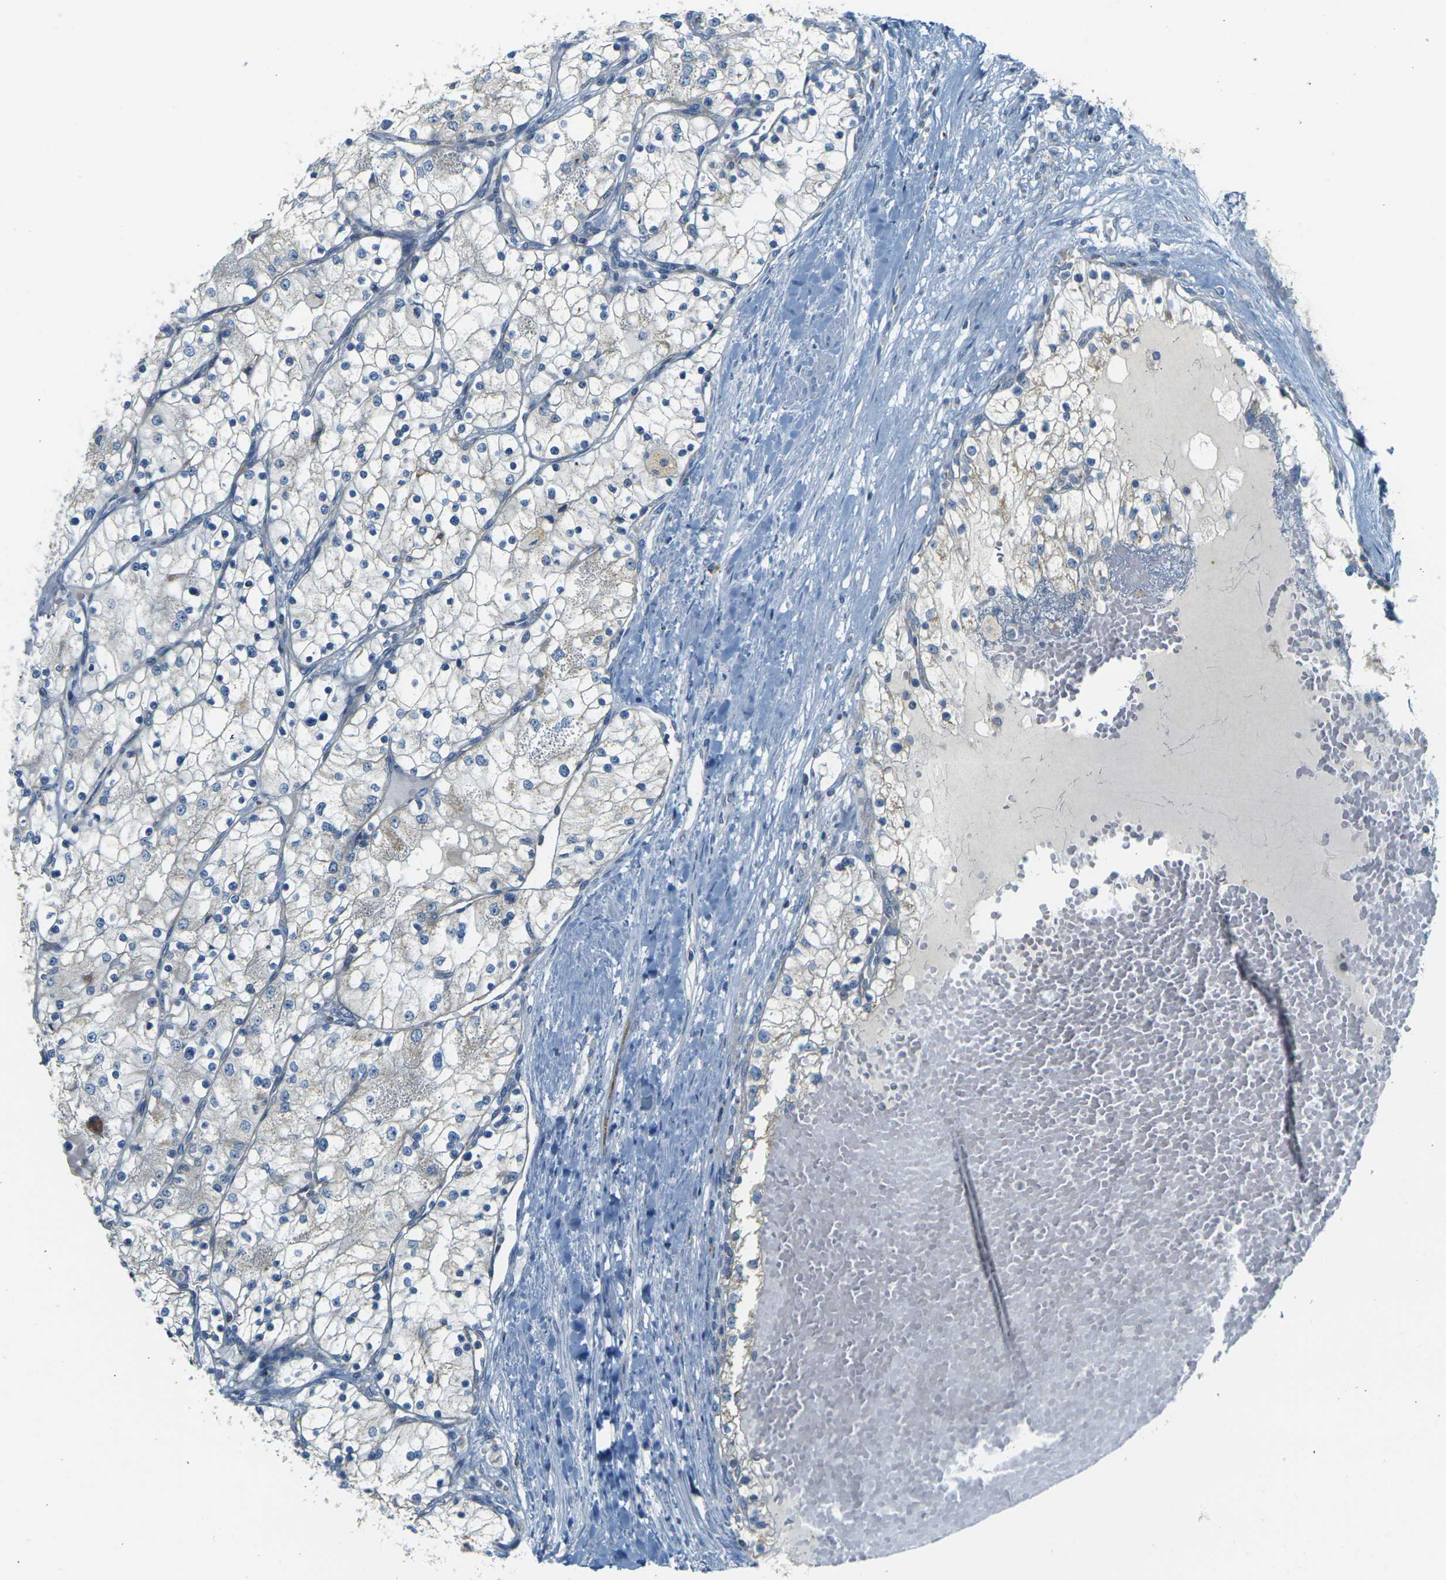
{"staining": {"intensity": "weak", "quantity": "<25%", "location": "cytoplasmic/membranous"}, "tissue": "renal cancer", "cell_type": "Tumor cells", "image_type": "cancer", "snomed": [{"axis": "morphology", "description": "Adenocarcinoma, NOS"}, {"axis": "topography", "description": "Kidney"}], "caption": "An image of human renal adenocarcinoma is negative for staining in tumor cells. The staining is performed using DAB (3,3'-diaminobenzidine) brown chromogen with nuclei counter-stained in using hematoxylin.", "gene": "PARD6B", "patient": {"sex": "male", "age": 68}}